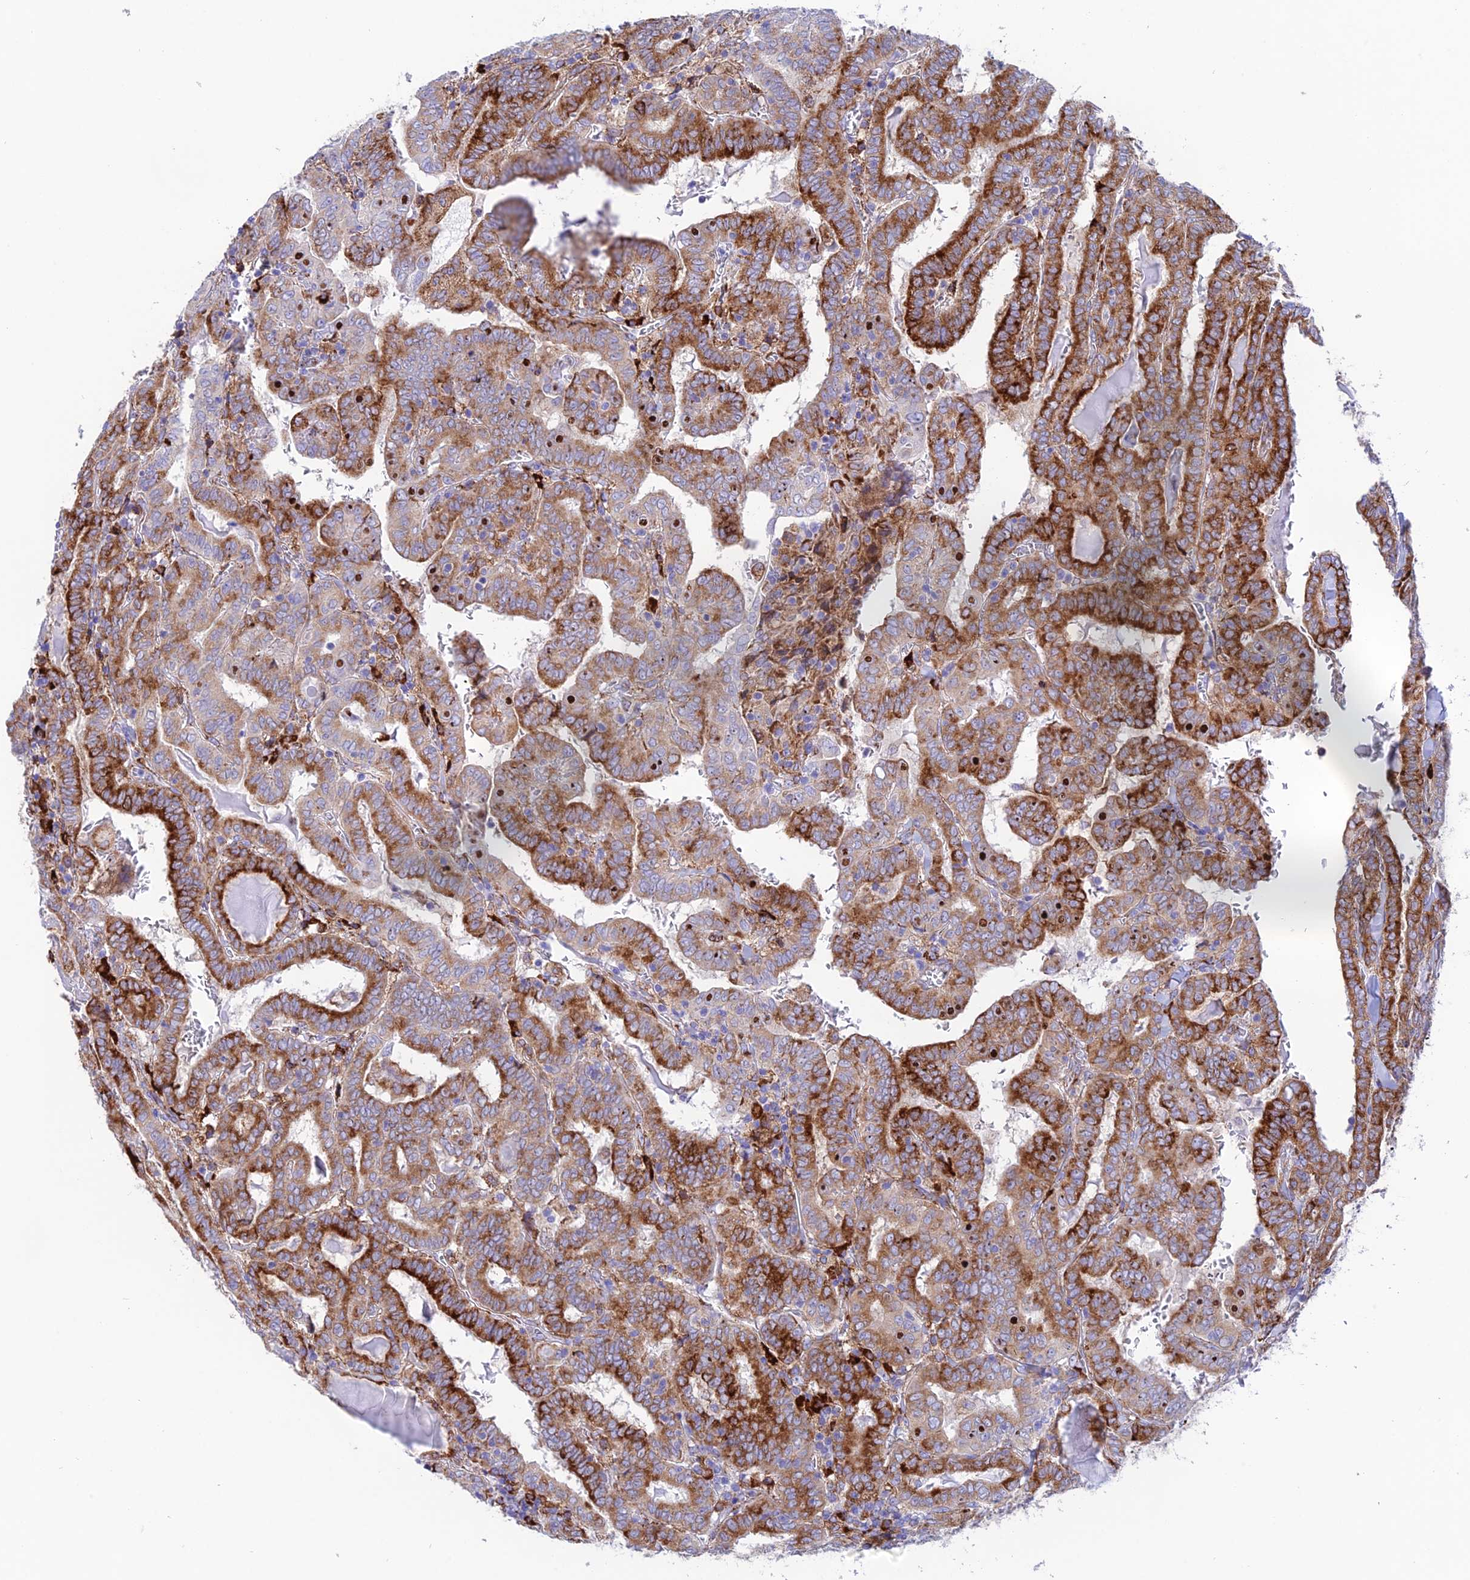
{"staining": {"intensity": "strong", "quantity": "25%-75%", "location": "cytoplasmic/membranous"}, "tissue": "thyroid cancer", "cell_type": "Tumor cells", "image_type": "cancer", "snomed": [{"axis": "morphology", "description": "Papillary adenocarcinoma, NOS"}, {"axis": "topography", "description": "Thyroid gland"}], "caption": "The histopathology image demonstrates a brown stain indicating the presence of a protein in the cytoplasmic/membranous of tumor cells in thyroid cancer (papillary adenocarcinoma).", "gene": "TUBGCP6", "patient": {"sex": "female", "age": 72}}